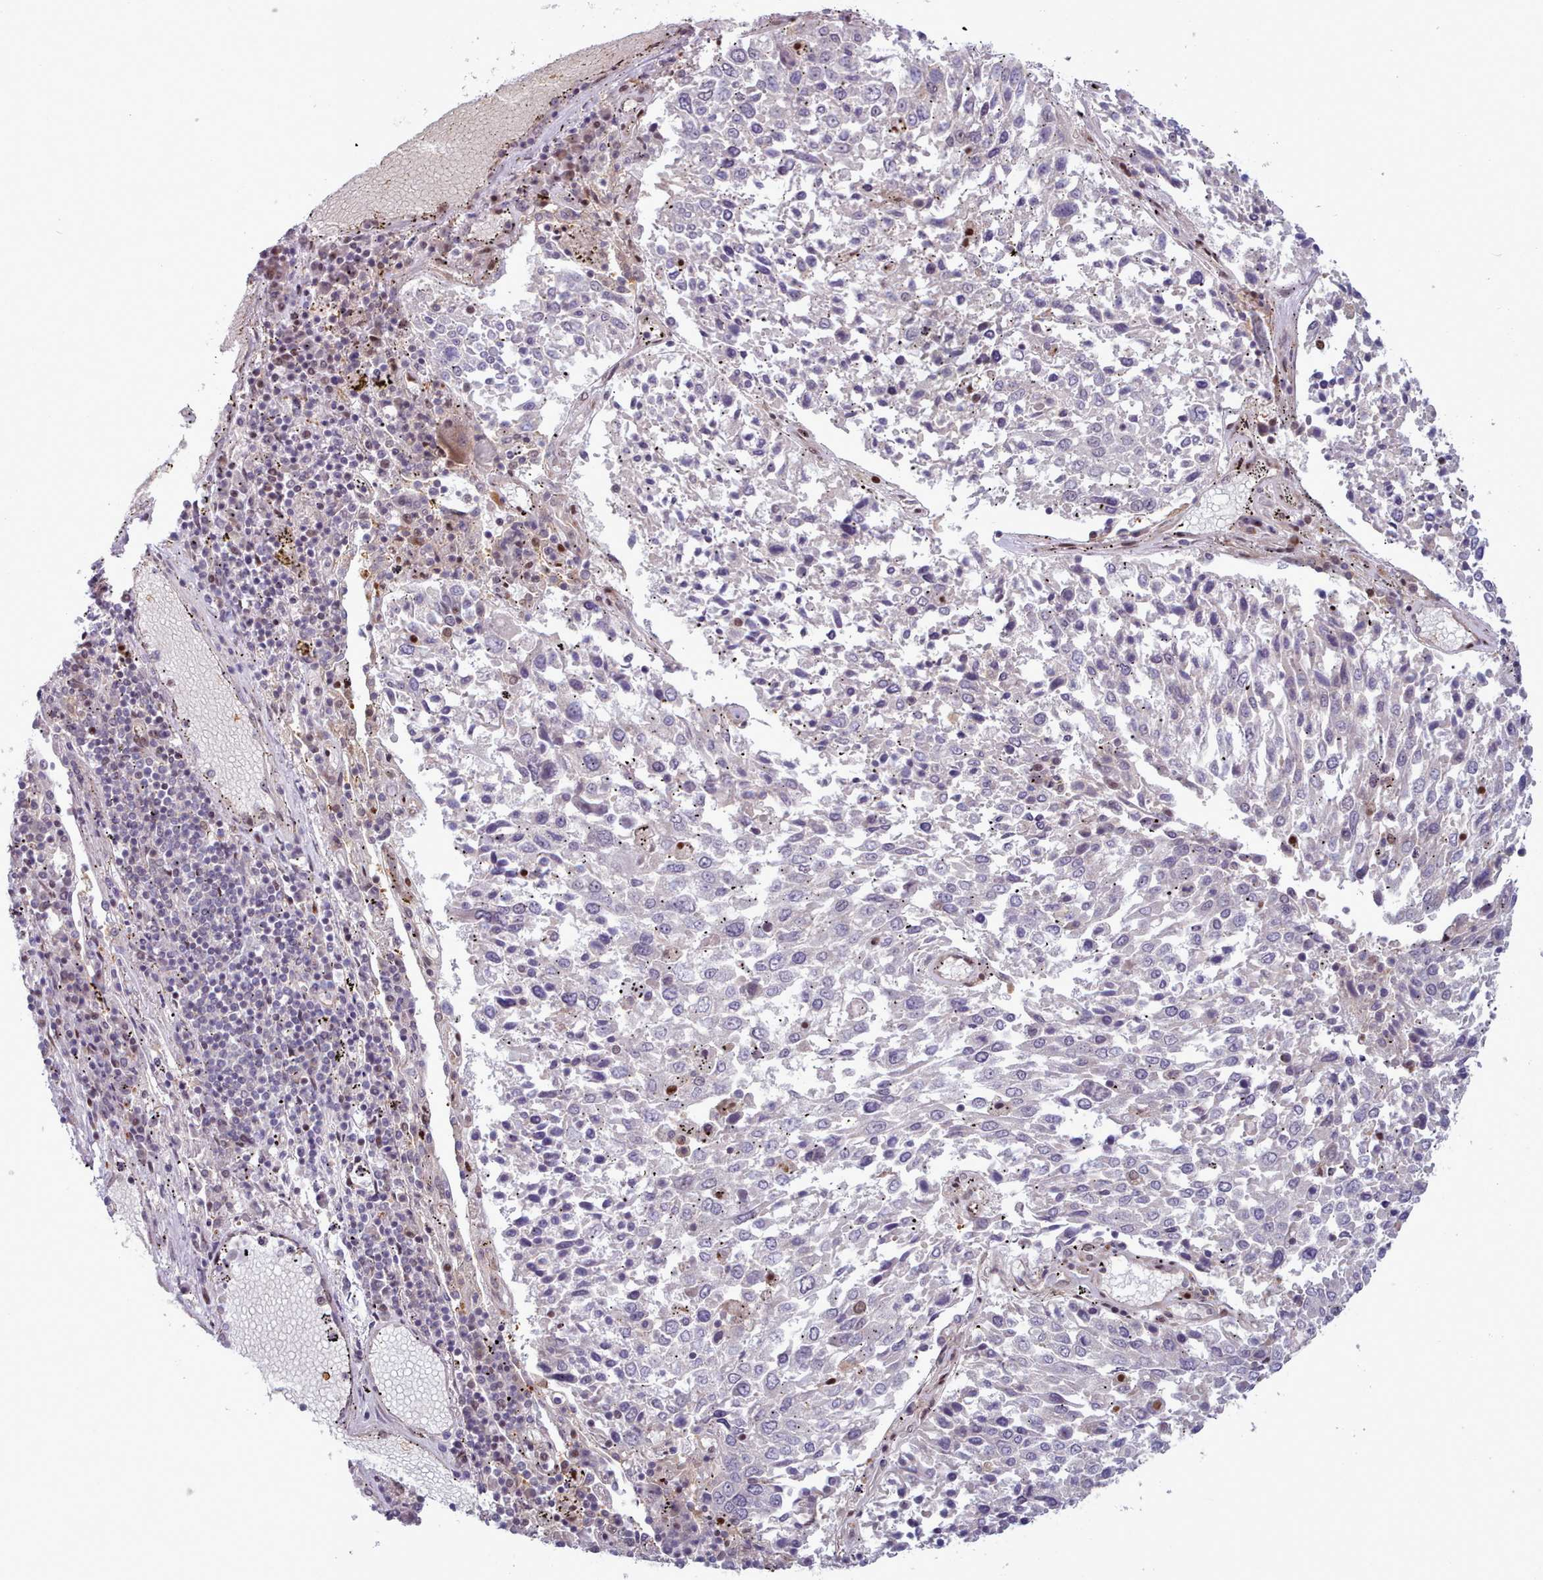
{"staining": {"intensity": "negative", "quantity": "none", "location": "none"}, "tissue": "lung cancer", "cell_type": "Tumor cells", "image_type": "cancer", "snomed": [{"axis": "morphology", "description": "Squamous cell carcinoma, NOS"}, {"axis": "topography", "description": "Lung"}], "caption": "Immunohistochemical staining of lung squamous cell carcinoma displays no significant staining in tumor cells. (DAB (3,3'-diaminobenzidine) immunohistochemistry, high magnification).", "gene": "KBTBD7", "patient": {"sex": "male", "age": 65}}